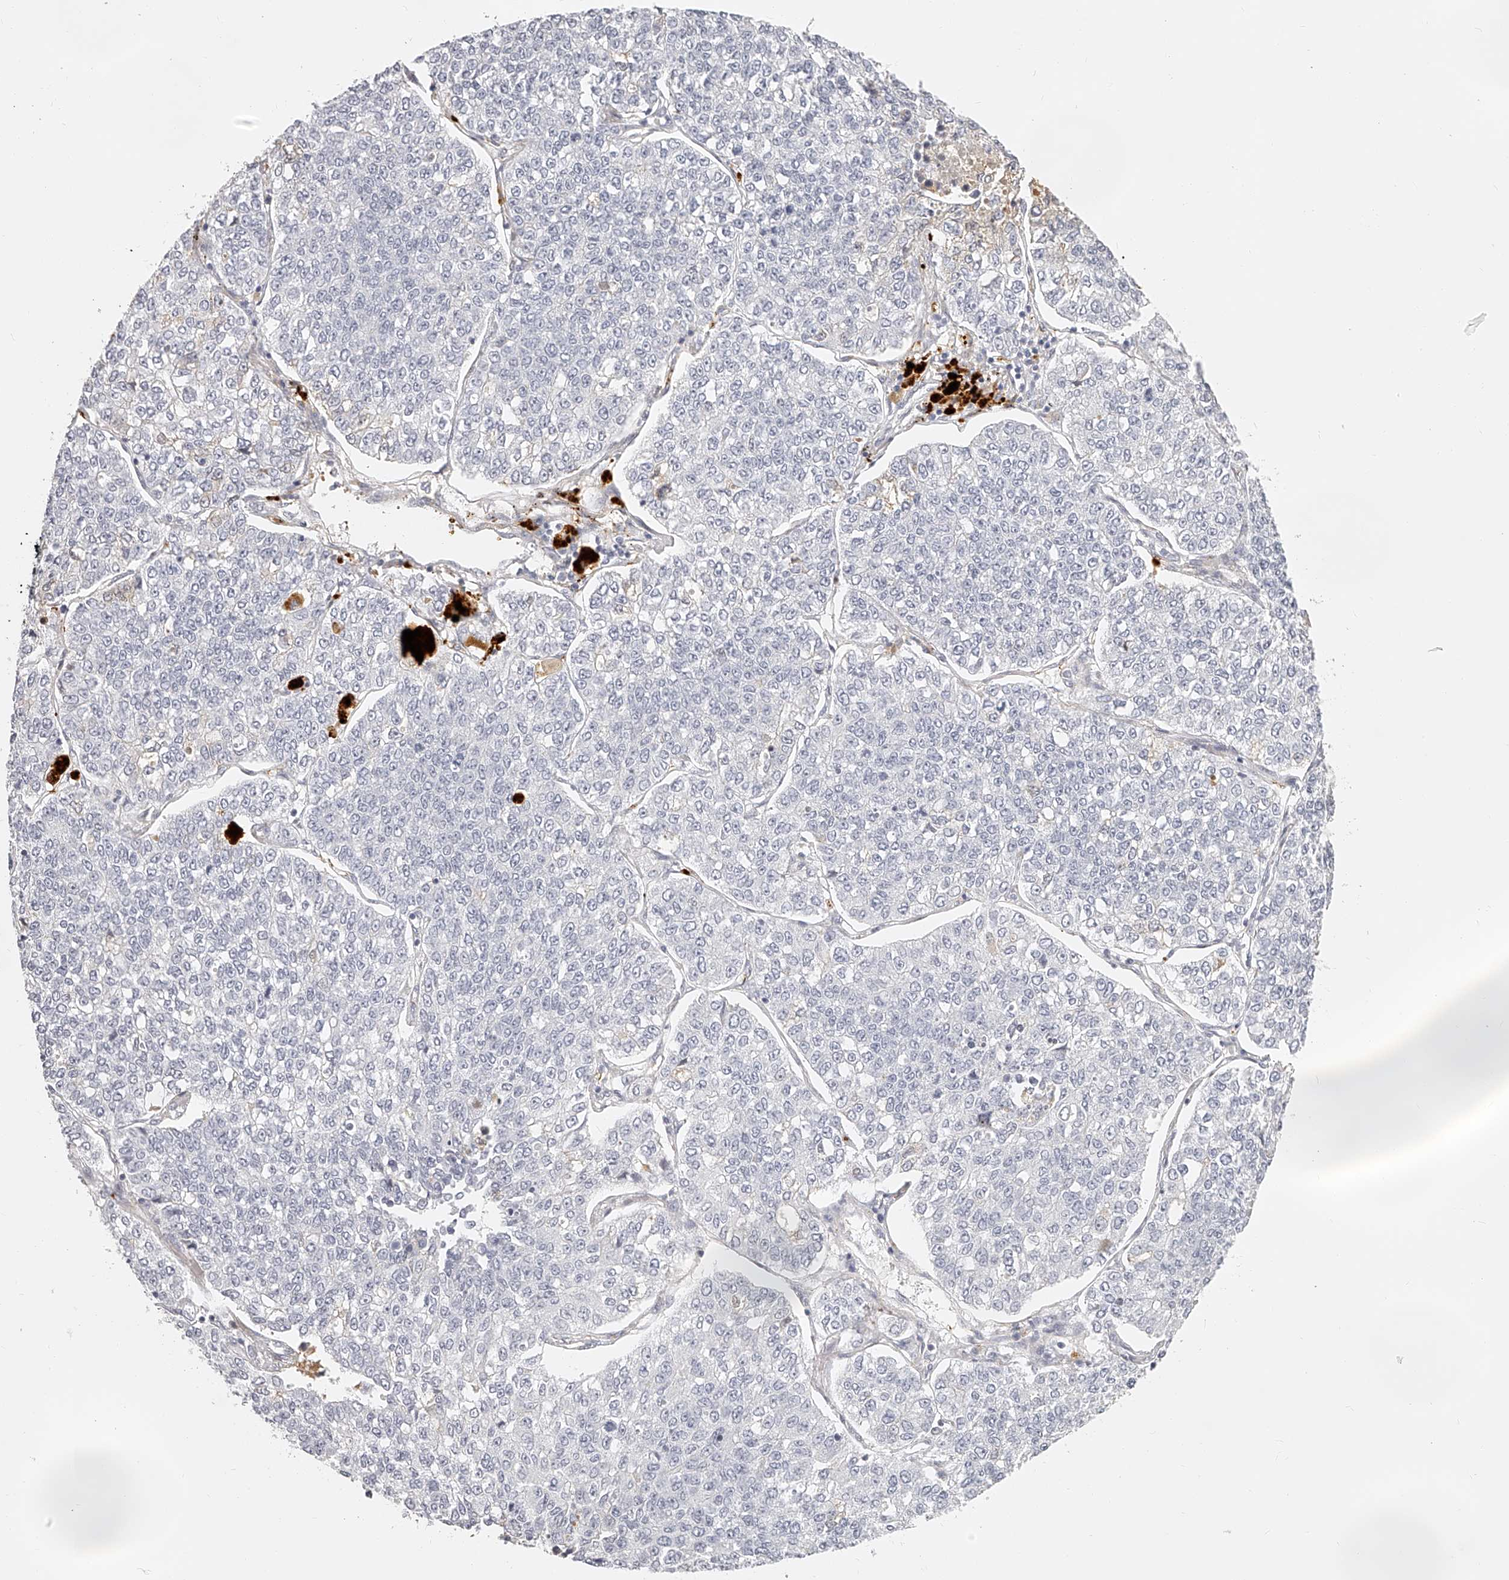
{"staining": {"intensity": "negative", "quantity": "none", "location": "none"}, "tissue": "lung cancer", "cell_type": "Tumor cells", "image_type": "cancer", "snomed": [{"axis": "morphology", "description": "Adenocarcinoma, NOS"}, {"axis": "topography", "description": "Lung"}], "caption": "The image displays no significant expression in tumor cells of lung adenocarcinoma.", "gene": "ITGB3", "patient": {"sex": "male", "age": 49}}